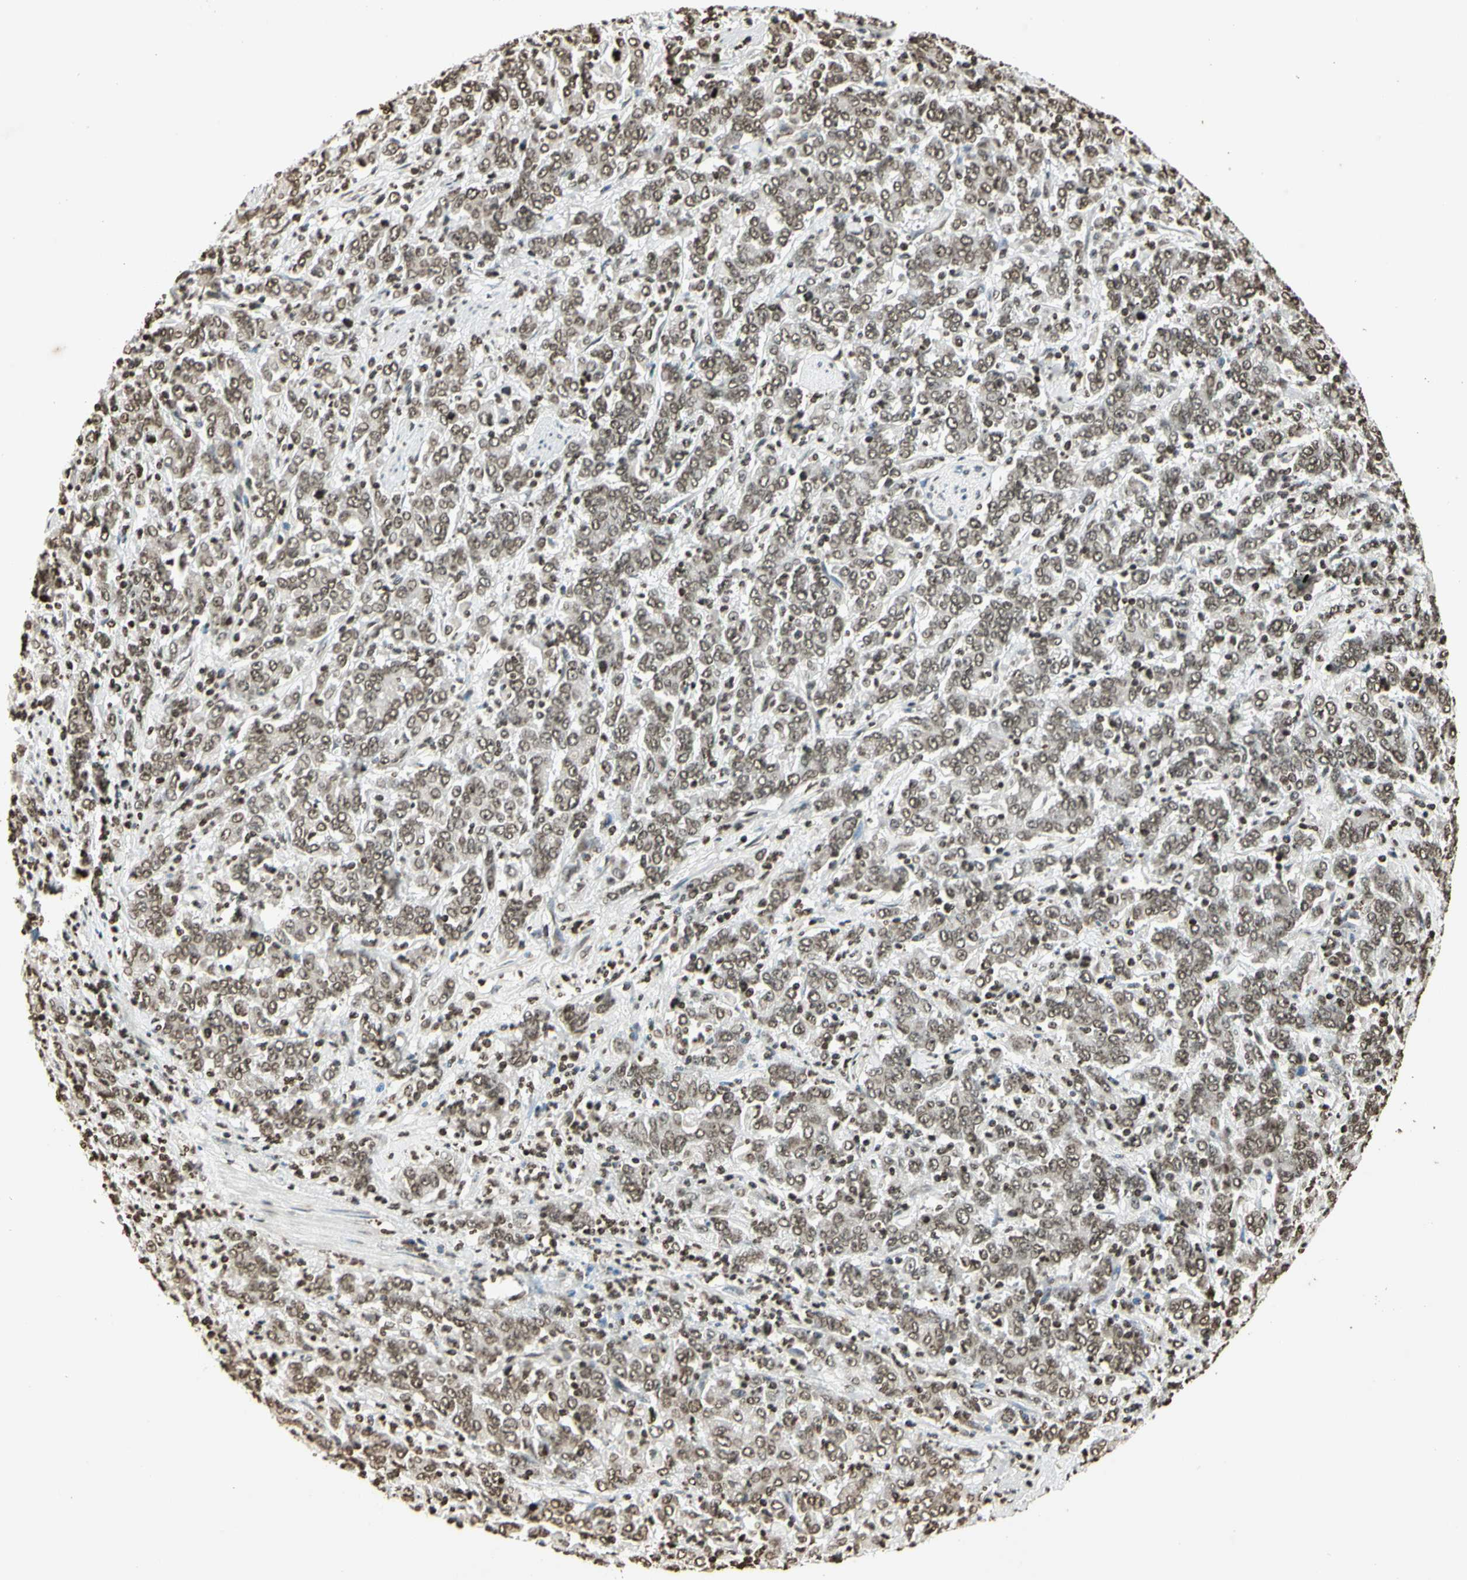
{"staining": {"intensity": "weak", "quantity": ">75%", "location": "nuclear"}, "tissue": "stomach cancer", "cell_type": "Tumor cells", "image_type": "cancer", "snomed": [{"axis": "morphology", "description": "Adenocarcinoma, NOS"}, {"axis": "topography", "description": "Stomach, lower"}], "caption": "Protein staining of stomach adenocarcinoma tissue reveals weak nuclear positivity in approximately >75% of tumor cells.", "gene": "RORA", "patient": {"sex": "female", "age": 71}}